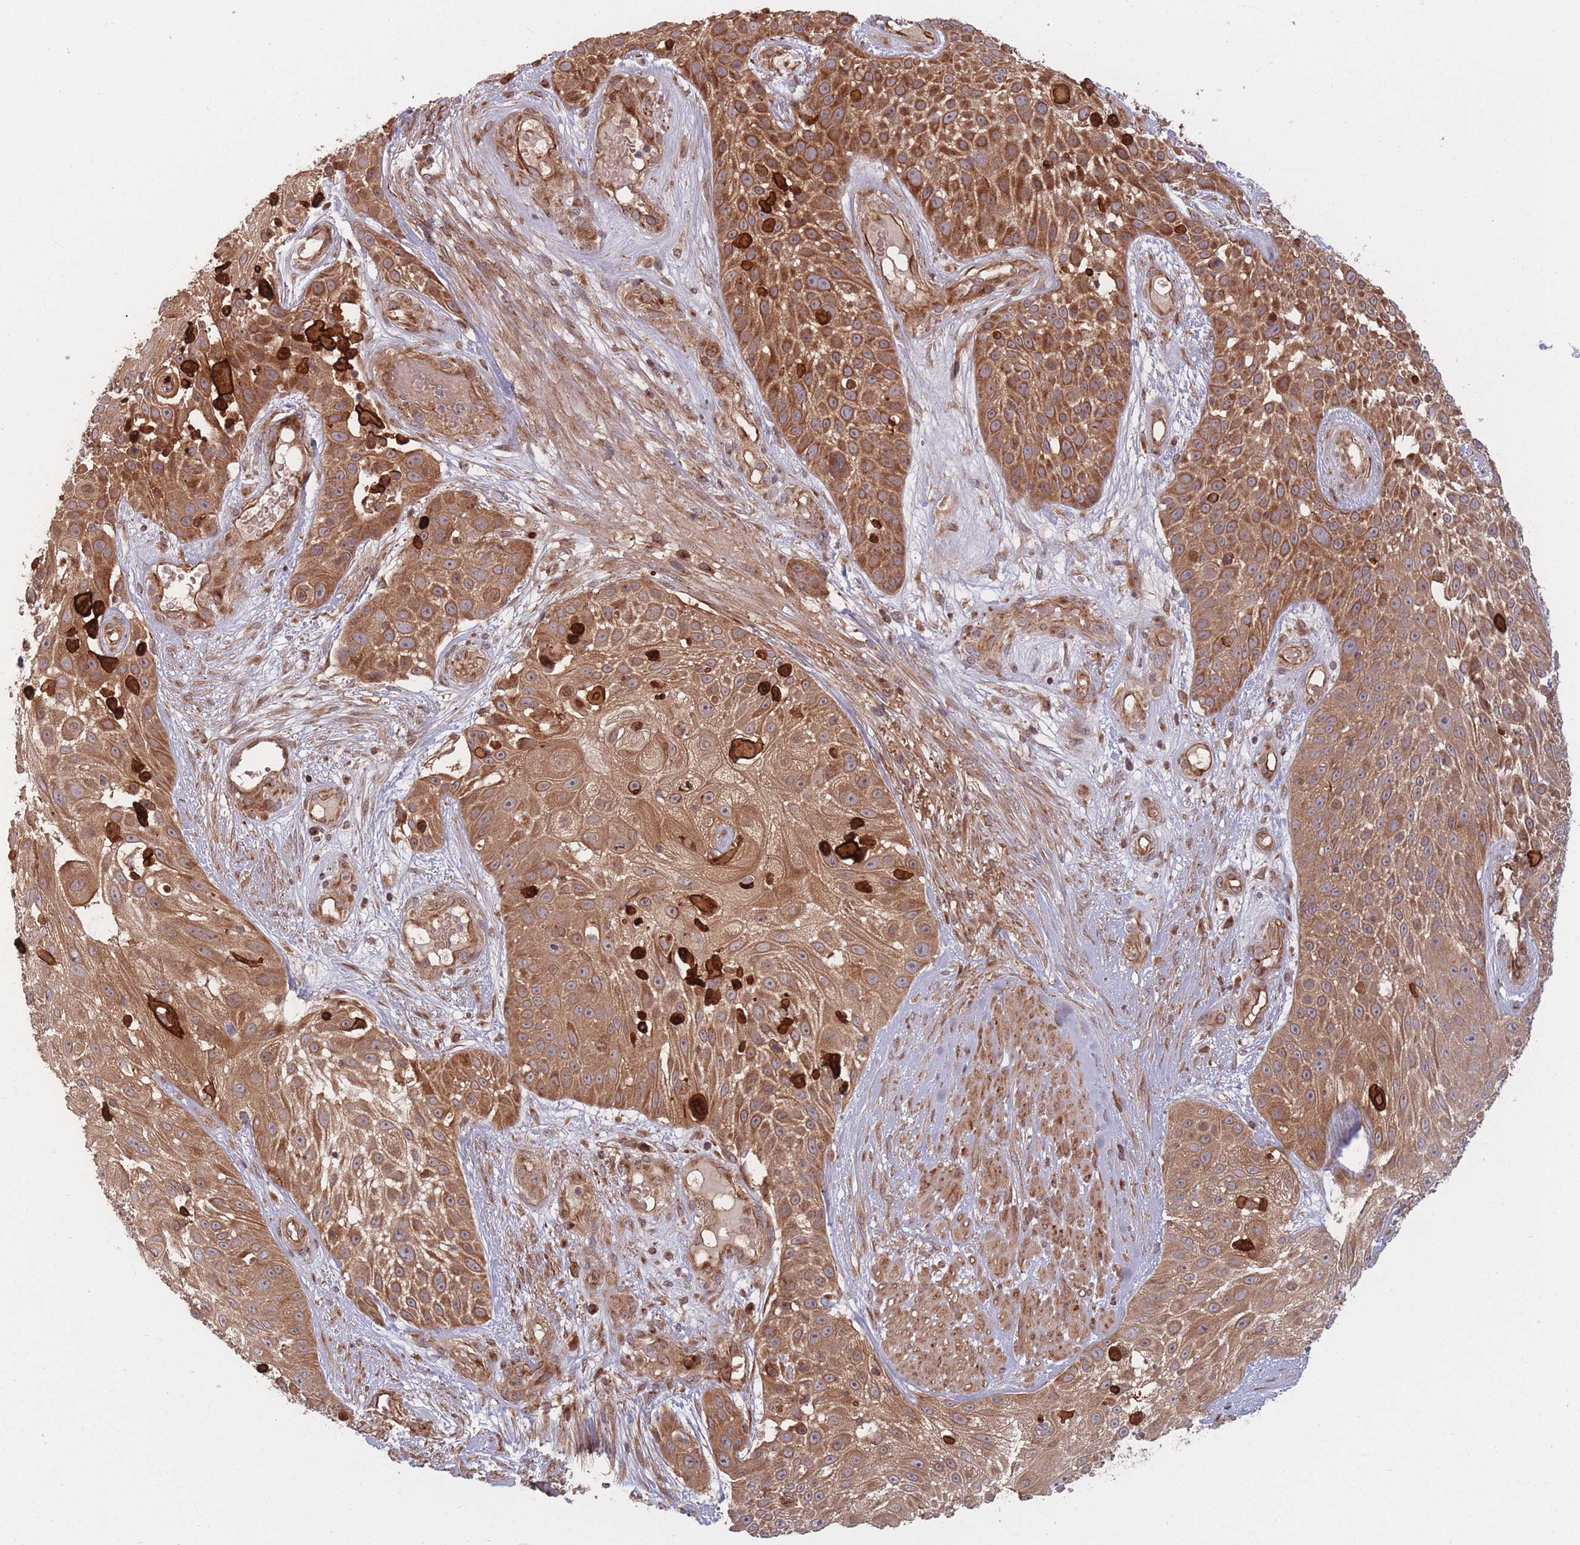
{"staining": {"intensity": "moderate", "quantity": ">75%", "location": "cytoplasmic/membranous"}, "tissue": "skin cancer", "cell_type": "Tumor cells", "image_type": "cancer", "snomed": [{"axis": "morphology", "description": "Squamous cell carcinoma, NOS"}, {"axis": "topography", "description": "Skin"}], "caption": "Immunohistochemical staining of human skin cancer shows medium levels of moderate cytoplasmic/membranous staining in about >75% of tumor cells.", "gene": "PODXL2", "patient": {"sex": "female", "age": 86}}